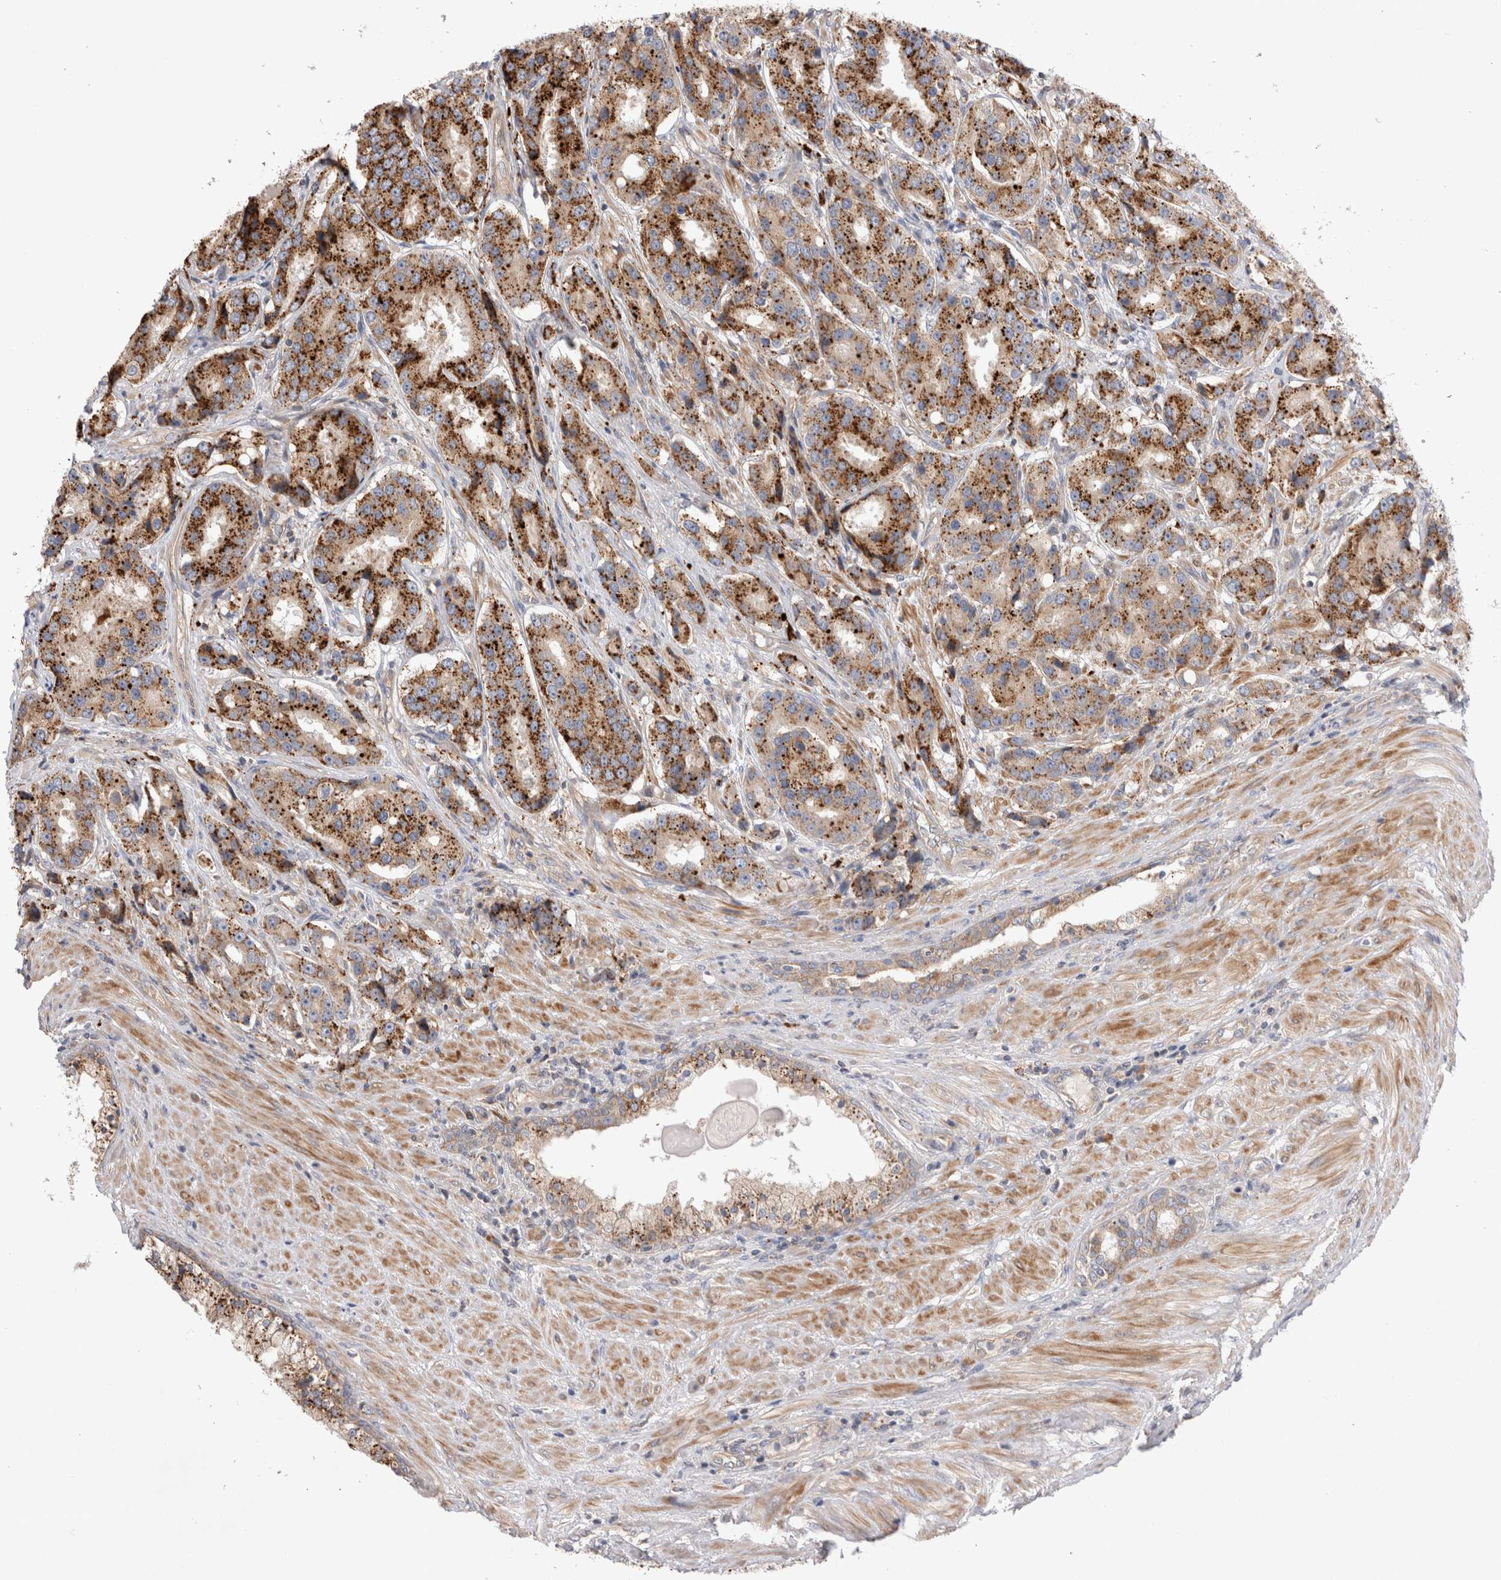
{"staining": {"intensity": "strong", "quantity": ">75%", "location": "cytoplasmic/membranous"}, "tissue": "prostate cancer", "cell_type": "Tumor cells", "image_type": "cancer", "snomed": [{"axis": "morphology", "description": "Adenocarcinoma, High grade"}, {"axis": "topography", "description": "Prostate"}], "caption": "A photomicrograph showing strong cytoplasmic/membranous expression in about >75% of tumor cells in adenocarcinoma (high-grade) (prostate), as visualized by brown immunohistochemical staining.", "gene": "PDCD10", "patient": {"sex": "male", "age": 60}}